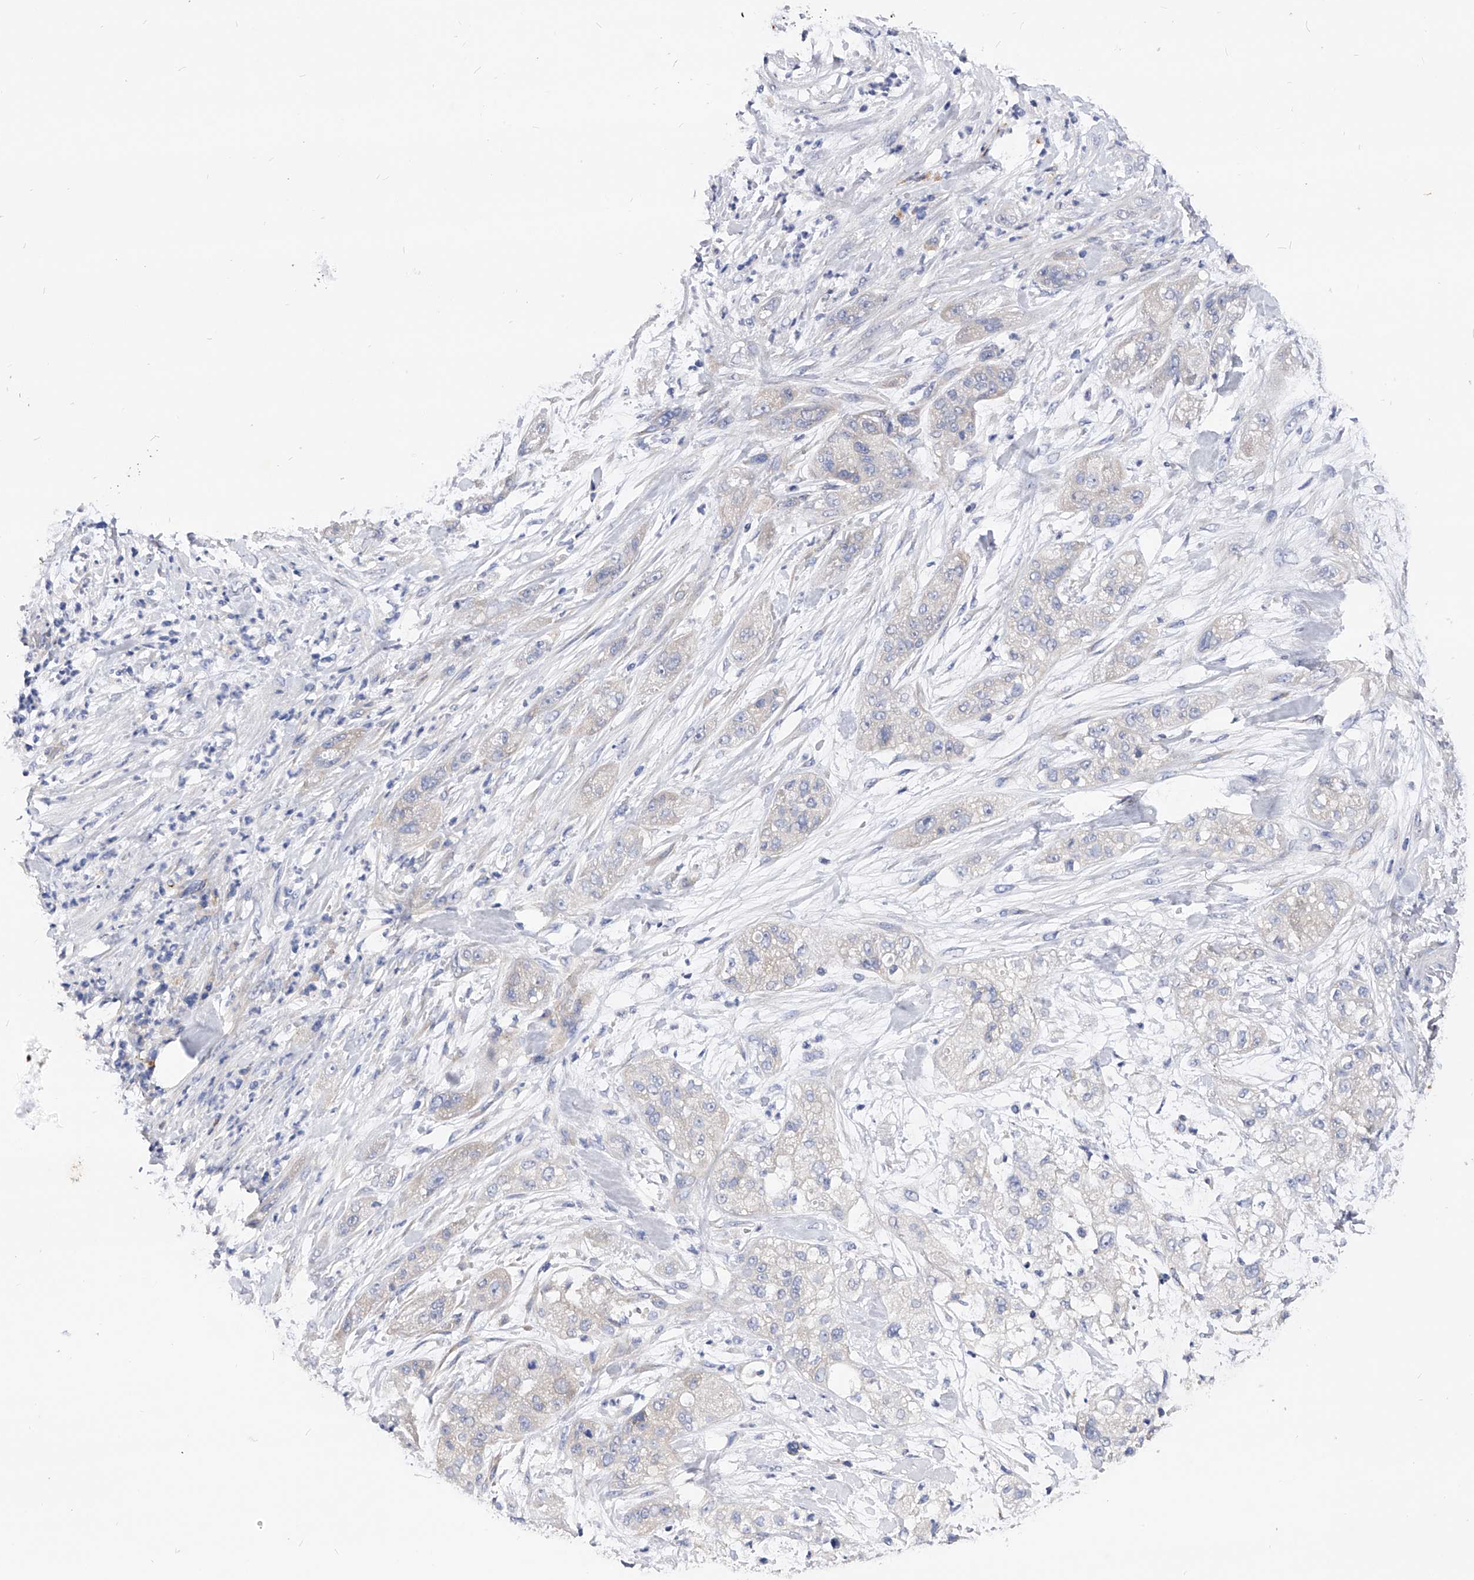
{"staining": {"intensity": "negative", "quantity": "none", "location": "none"}, "tissue": "pancreatic cancer", "cell_type": "Tumor cells", "image_type": "cancer", "snomed": [{"axis": "morphology", "description": "Adenocarcinoma, NOS"}, {"axis": "topography", "description": "Pancreas"}], "caption": "An immunohistochemistry photomicrograph of pancreatic adenocarcinoma is shown. There is no staining in tumor cells of pancreatic adenocarcinoma.", "gene": "PPP5C", "patient": {"sex": "female", "age": 78}}